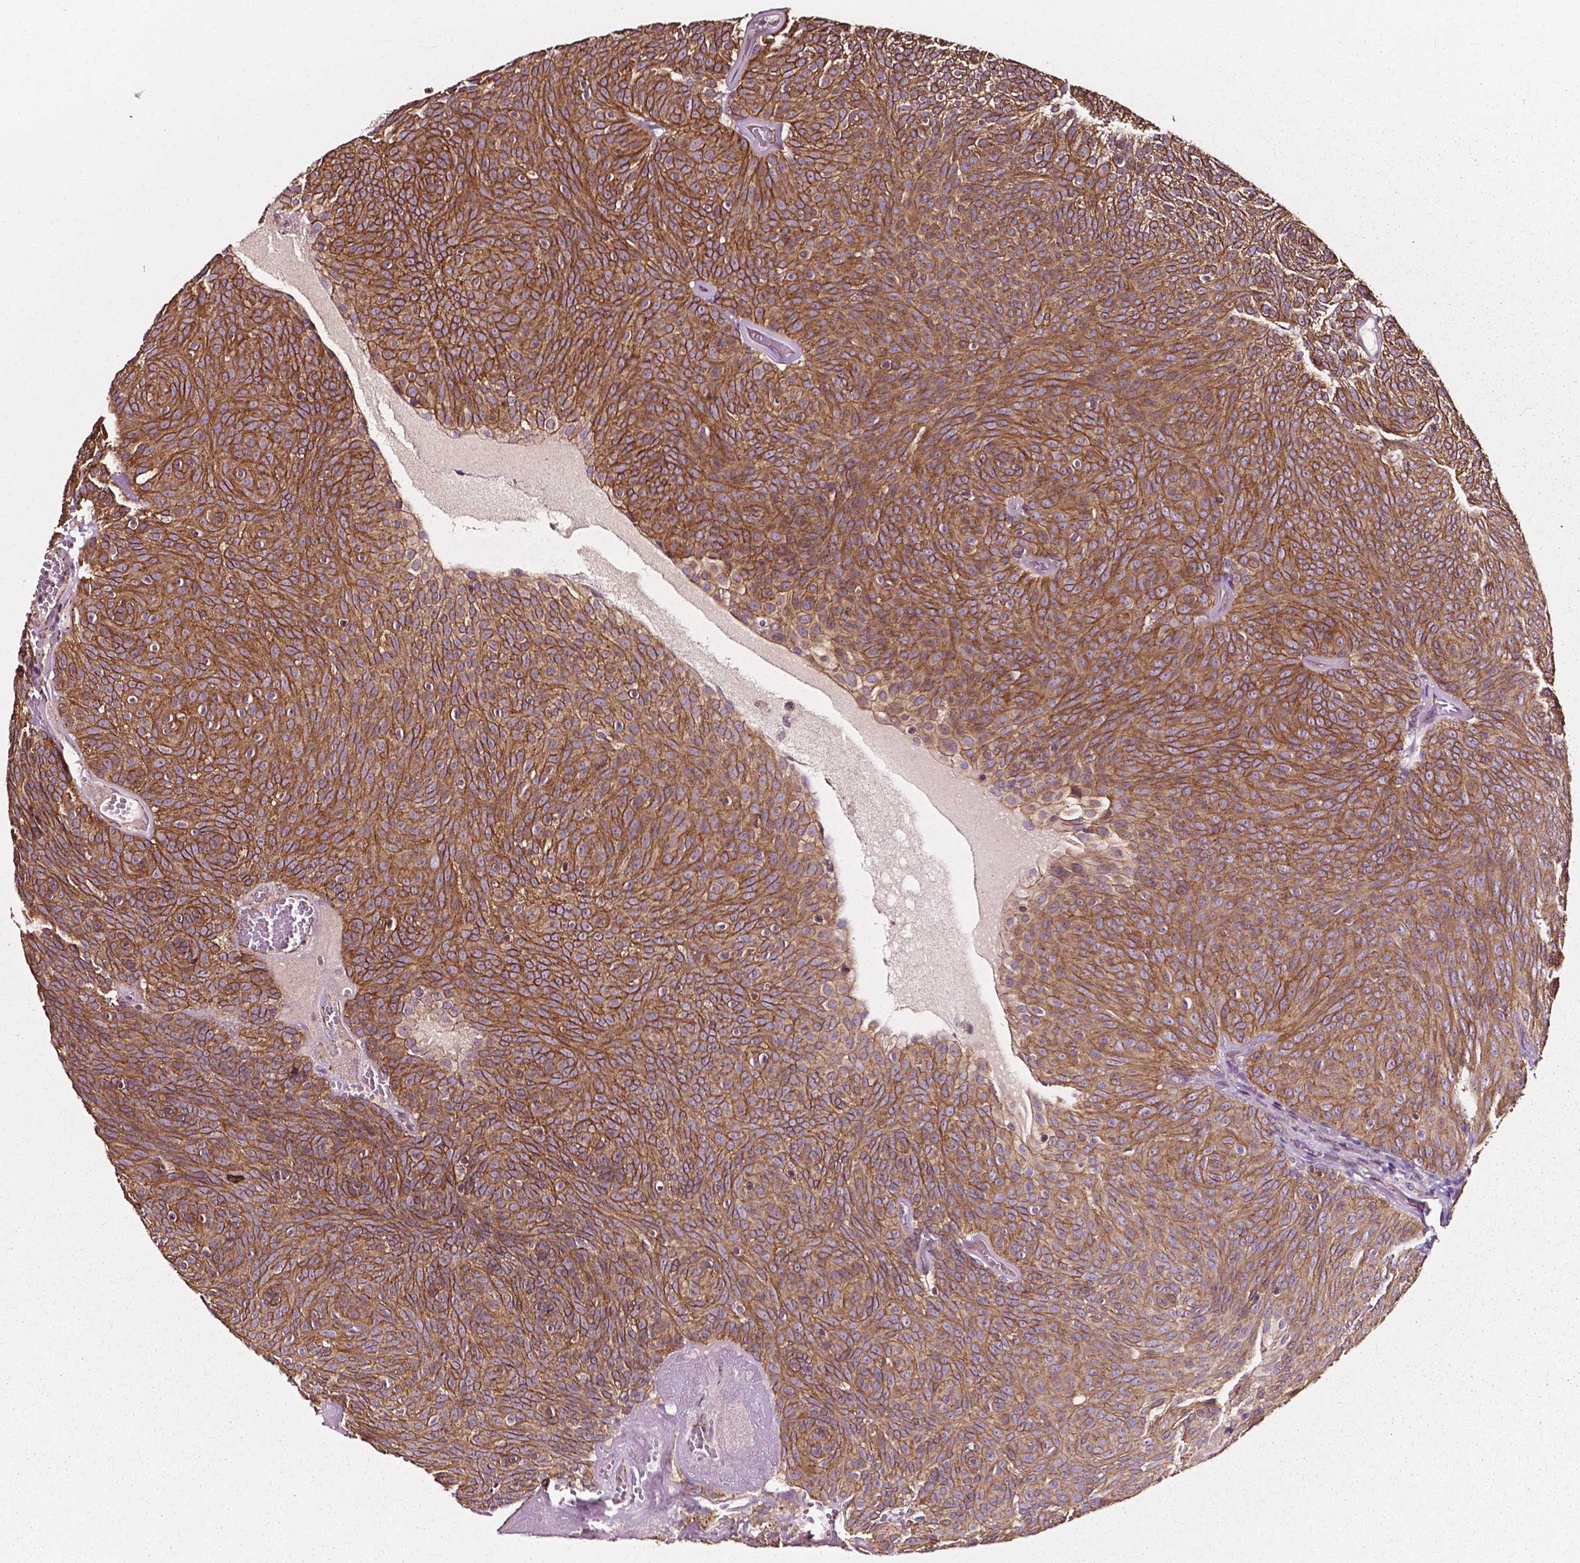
{"staining": {"intensity": "moderate", "quantity": ">75%", "location": "cytoplasmic/membranous"}, "tissue": "urothelial cancer", "cell_type": "Tumor cells", "image_type": "cancer", "snomed": [{"axis": "morphology", "description": "Urothelial carcinoma, Low grade"}, {"axis": "topography", "description": "Urinary bladder"}], "caption": "Low-grade urothelial carcinoma stained with a brown dye demonstrates moderate cytoplasmic/membranous positive positivity in about >75% of tumor cells.", "gene": "ATG16L1", "patient": {"sex": "male", "age": 77}}